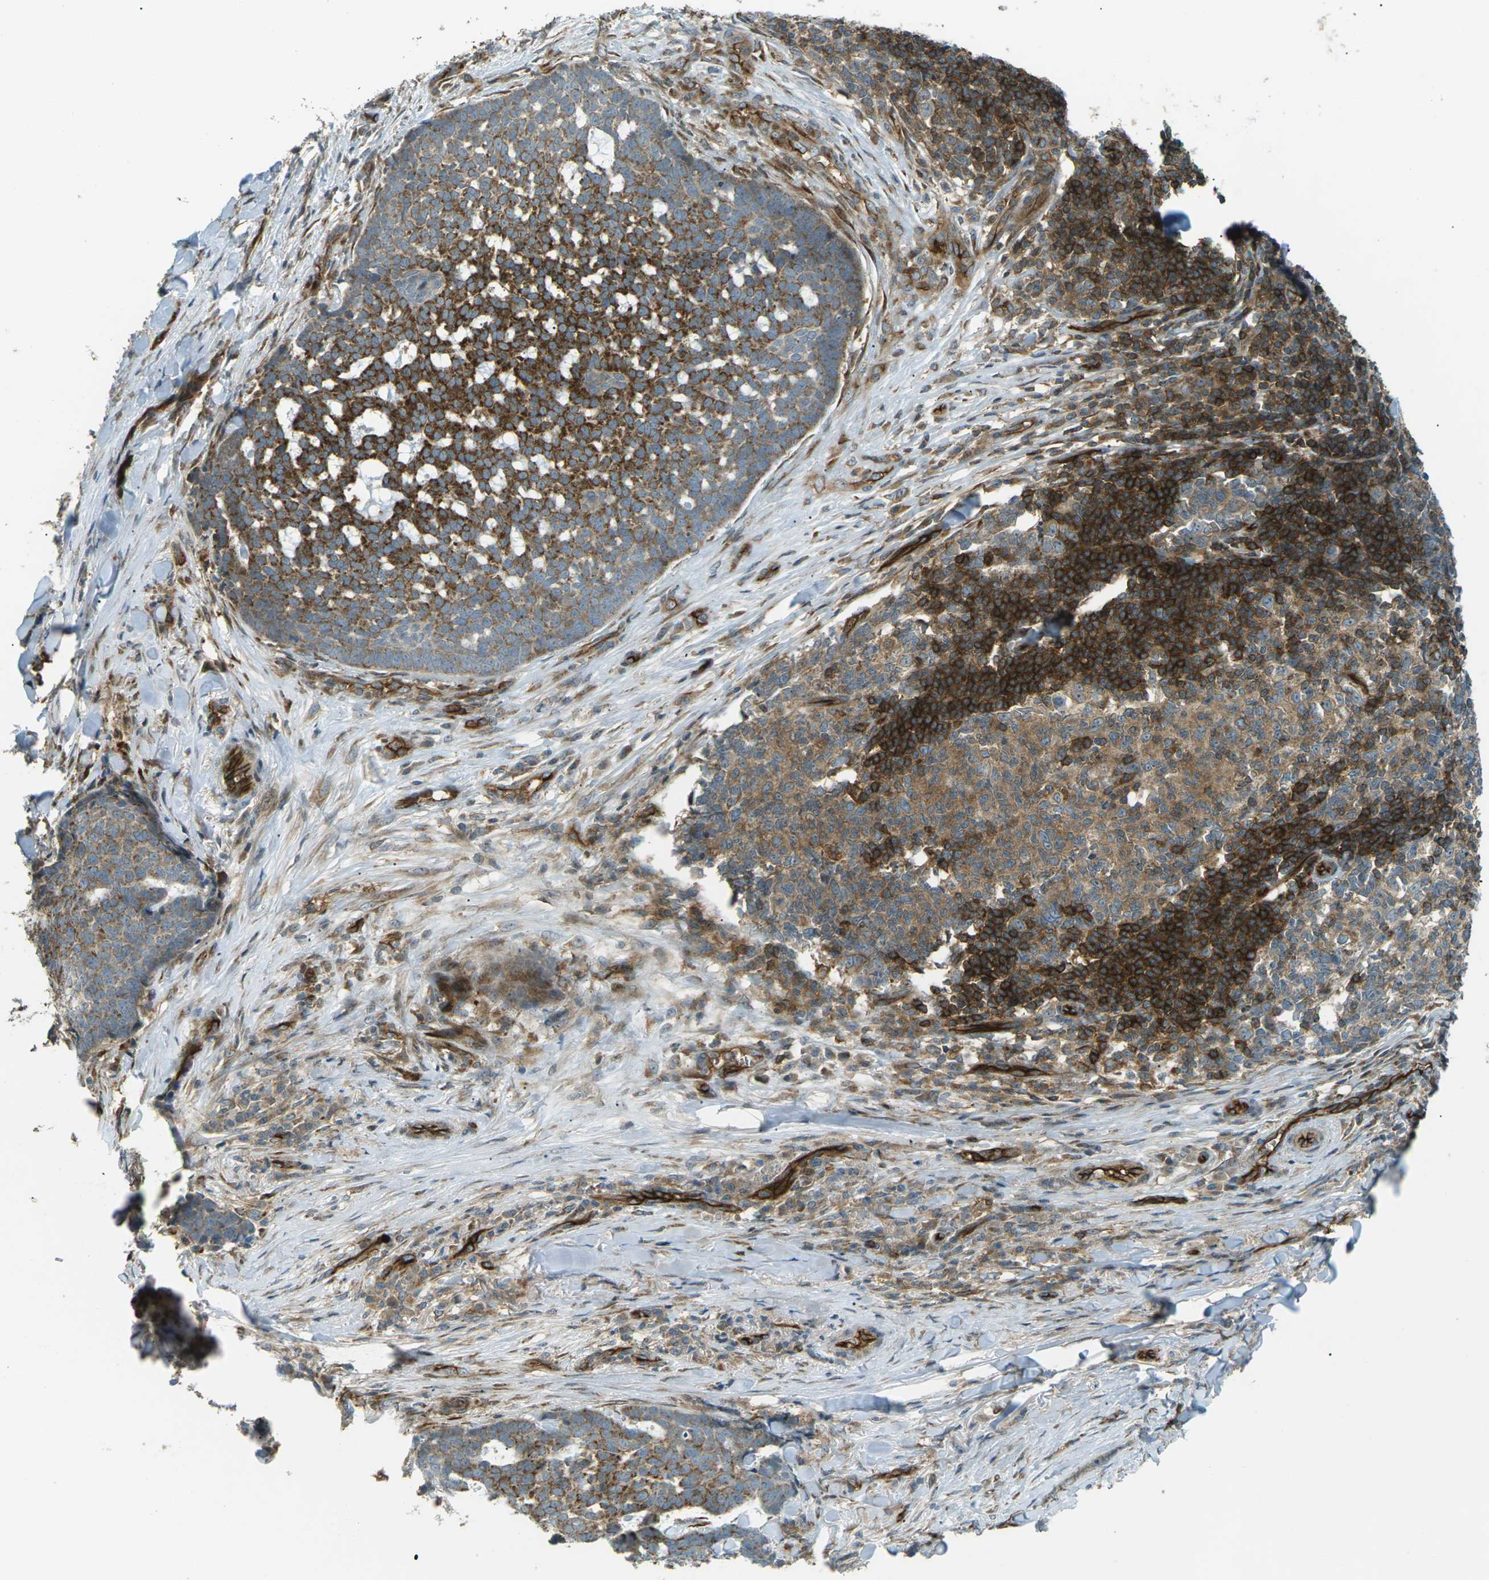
{"staining": {"intensity": "strong", "quantity": "25%-75%", "location": "cytoplasmic/membranous"}, "tissue": "skin cancer", "cell_type": "Tumor cells", "image_type": "cancer", "snomed": [{"axis": "morphology", "description": "Basal cell carcinoma"}, {"axis": "topography", "description": "Skin"}], "caption": "Skin cancer (basal cell carcinoma) stained with a protein marker demonstrates strong staining in tumor cells.", "gene": "S1PR1", "patient": {"sex": "male", "age": 84}}